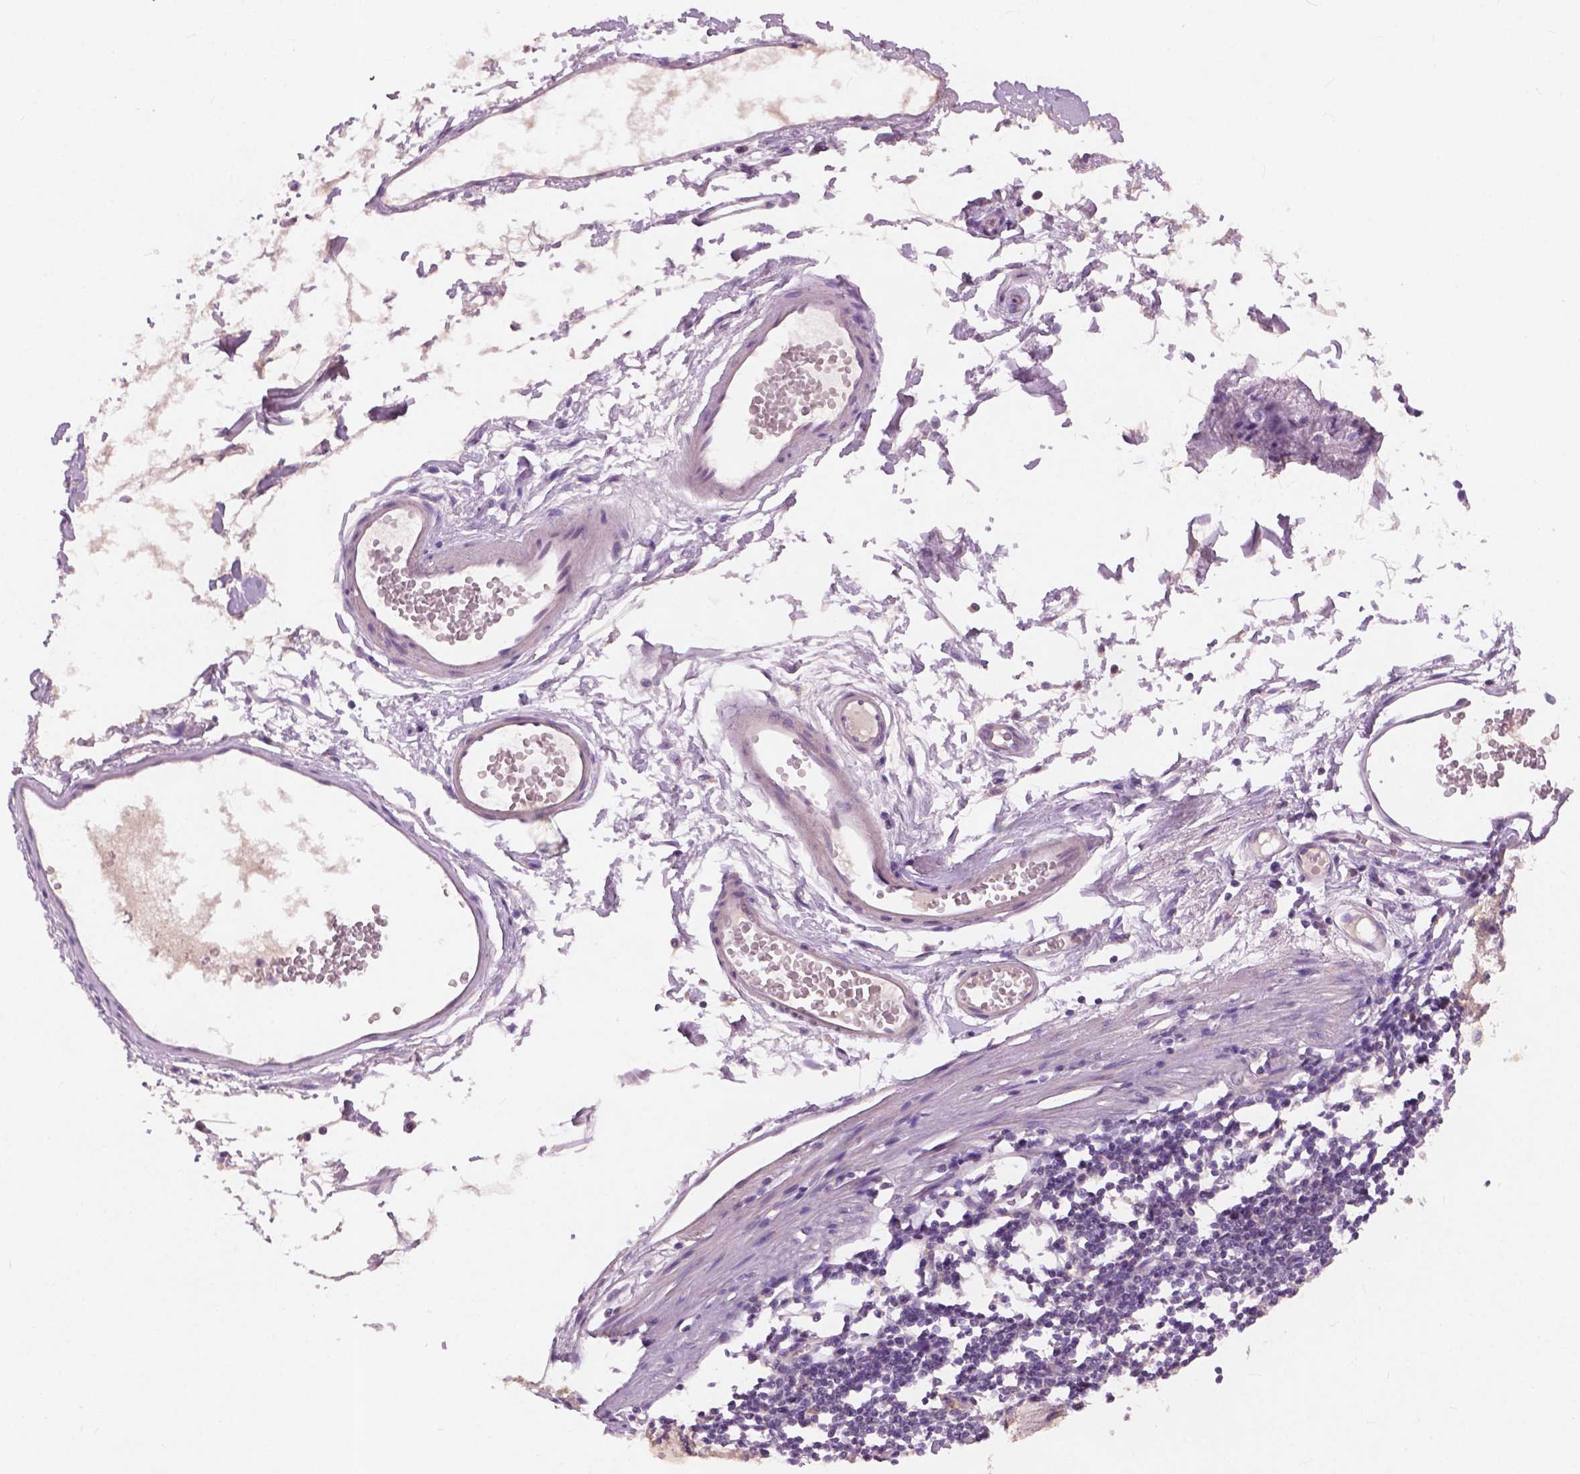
{"staining": {"intensity": "weak", "quantity": "<25%", "location": "cytoplasmic/membranous"}, "tissue": "stomach", "cell_type": "Glandular cells", "image_type": "normal", "snomed": [{"axis": "morphology", "description": "Normal tissue, NOS"}, {"axis": "topography", "description": "Stomach"}], "caption": "Protein analysis of unremarkable stomach reveals no significant expression in glandular cells. The staining is performed using DAB brown chromogen with nuclei counter-stained in using hematoxylin.", "gene": "KRT17", "patient": {"sex": "male", "age": 55}}